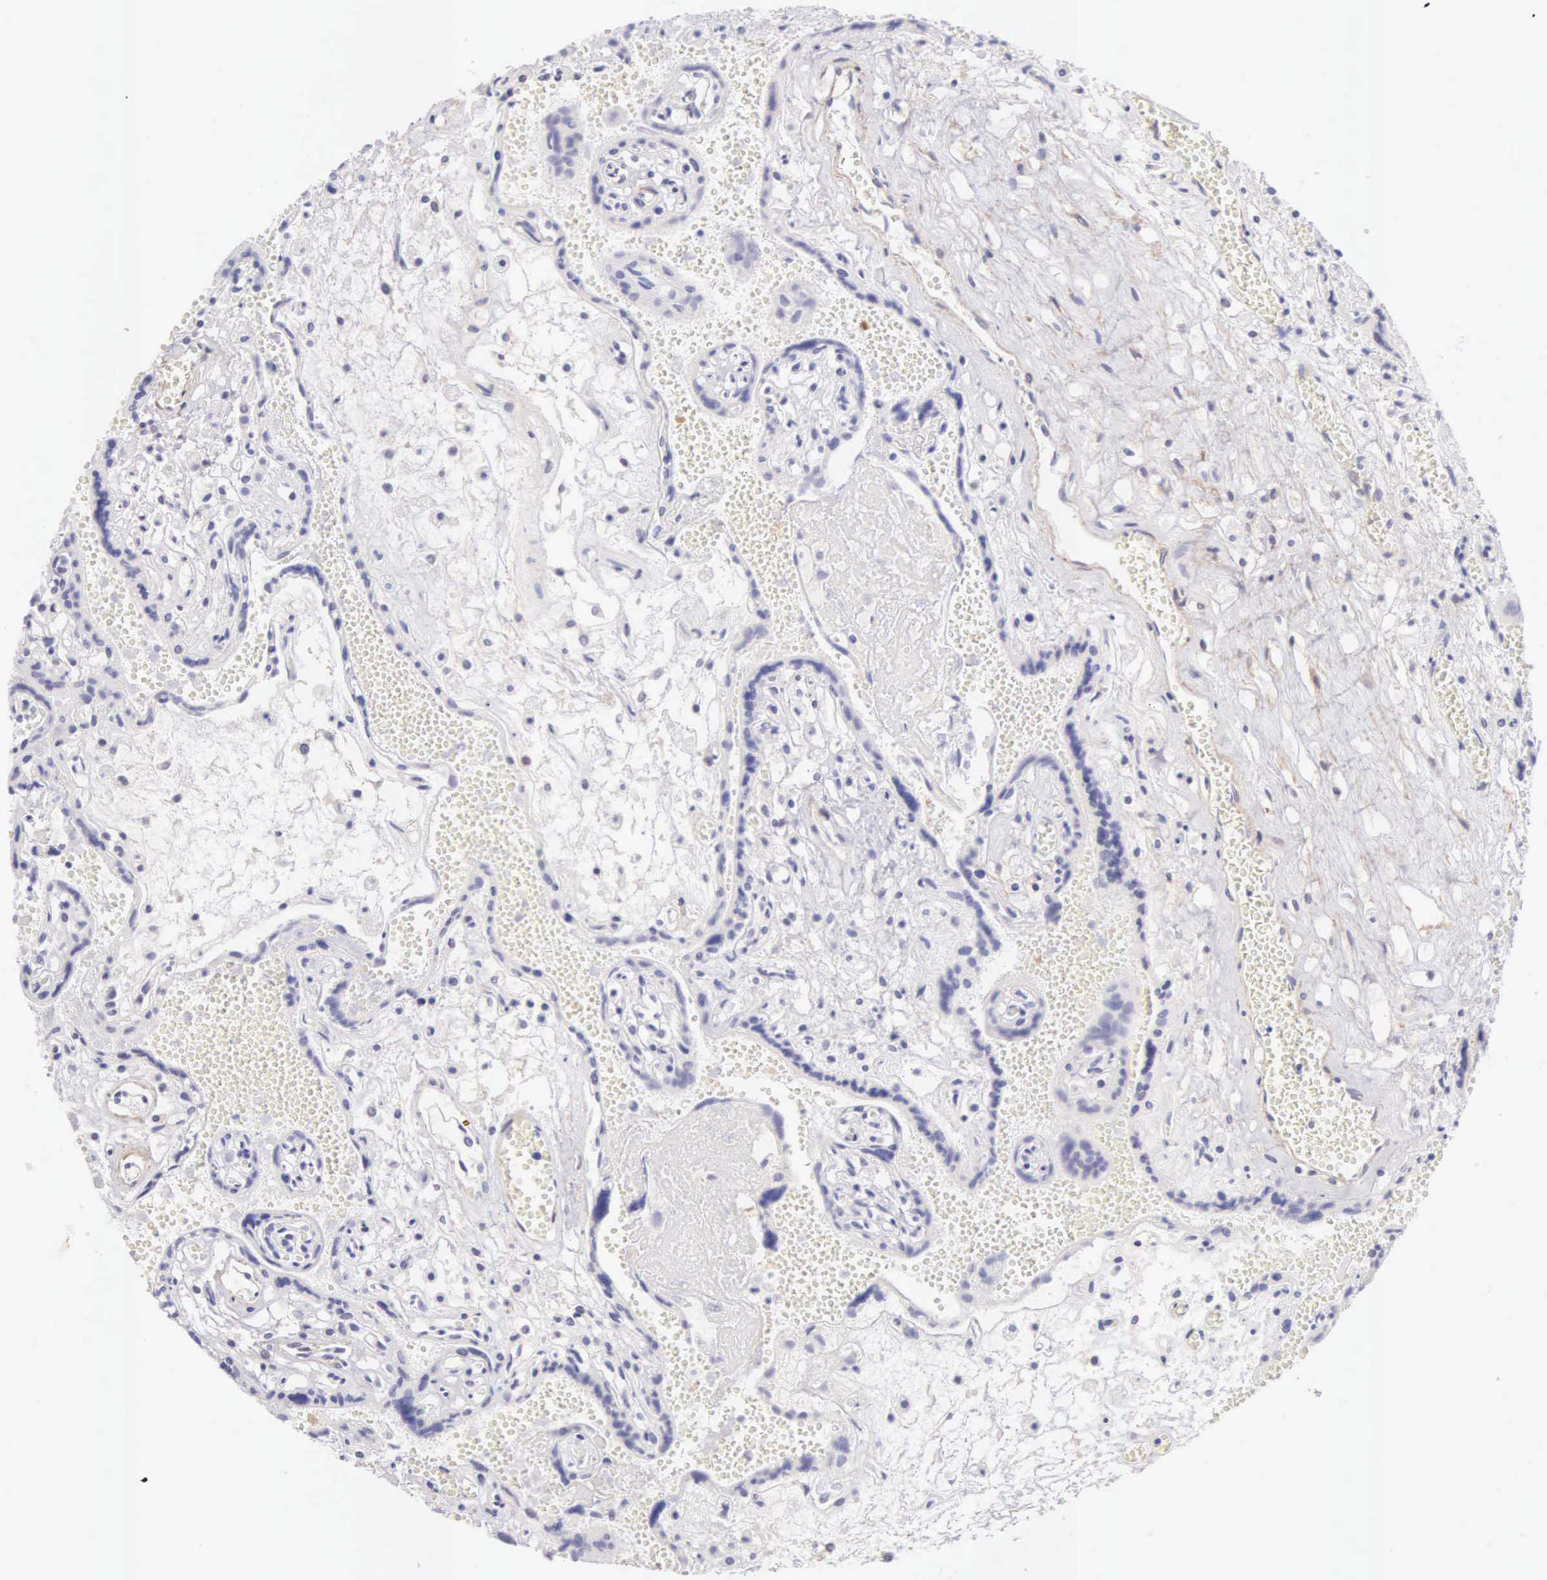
{"staining": {"intensity": "moderate", "quantity": "25%-75%", "location": "cytoplasmic/membranous"}, "tissue": "placenta", "cell_type": "Decidual cells", "image_type": "normal", "snomed": [{"axis": "morphology", "description": "Normal tissue, NOS"}, {"axis": "topography", "description": "Placenta"}], "caption": "The micrograph demonstrates immunohistochemical staining of normal placenta. There is moderate cytoplasmic/membranous staining is seen in about 25%-75% of decidual cells.", "gene": "ARFGAP3", "patient": {"sex": "female", "age": 40}}